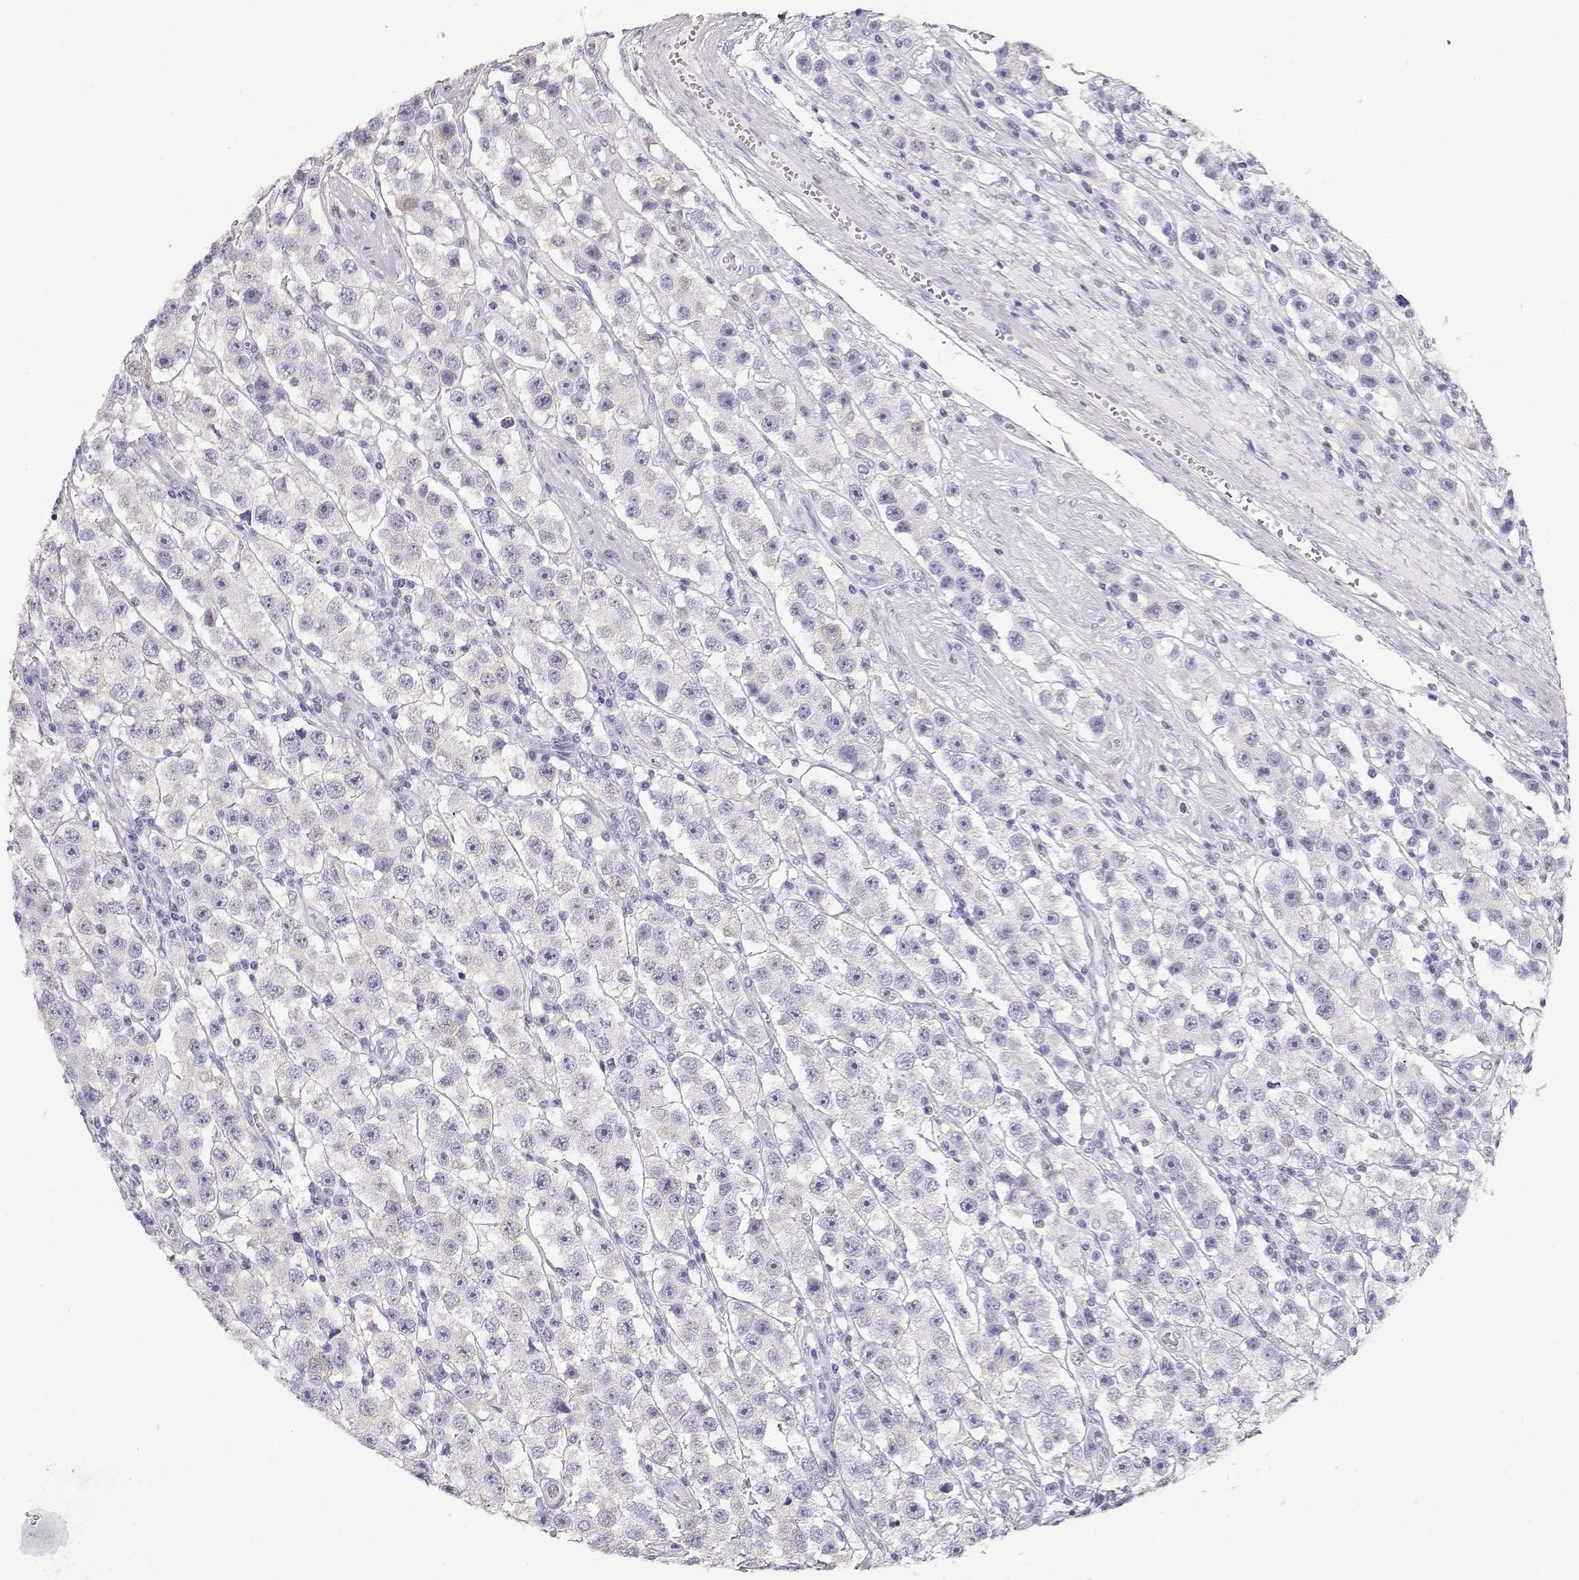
{"staining": {"intensity": "negative", "quantity": "none", "location": "none"}, "tissue": "testis cancer", "cell_type": "Tumor cells", "image_type": "cancer", "snomed": [{"axis": "morphology", "description": "Seminoma, NOS"}, {"axis": "topography", "description": "Testis"}], "caption": "Immunohistochemistry (IHC) micrograph of human testis cancer stained for a protein (brown), which shows no expression in tumor cells. The staining was performed using DAB to visualize the protein expression in brown, while the nuclei were stained in blue with hematoxylin (Magnification: 20x).", "gene": "MAGEC1", "patient": {"sex": "male", "age": 45}}